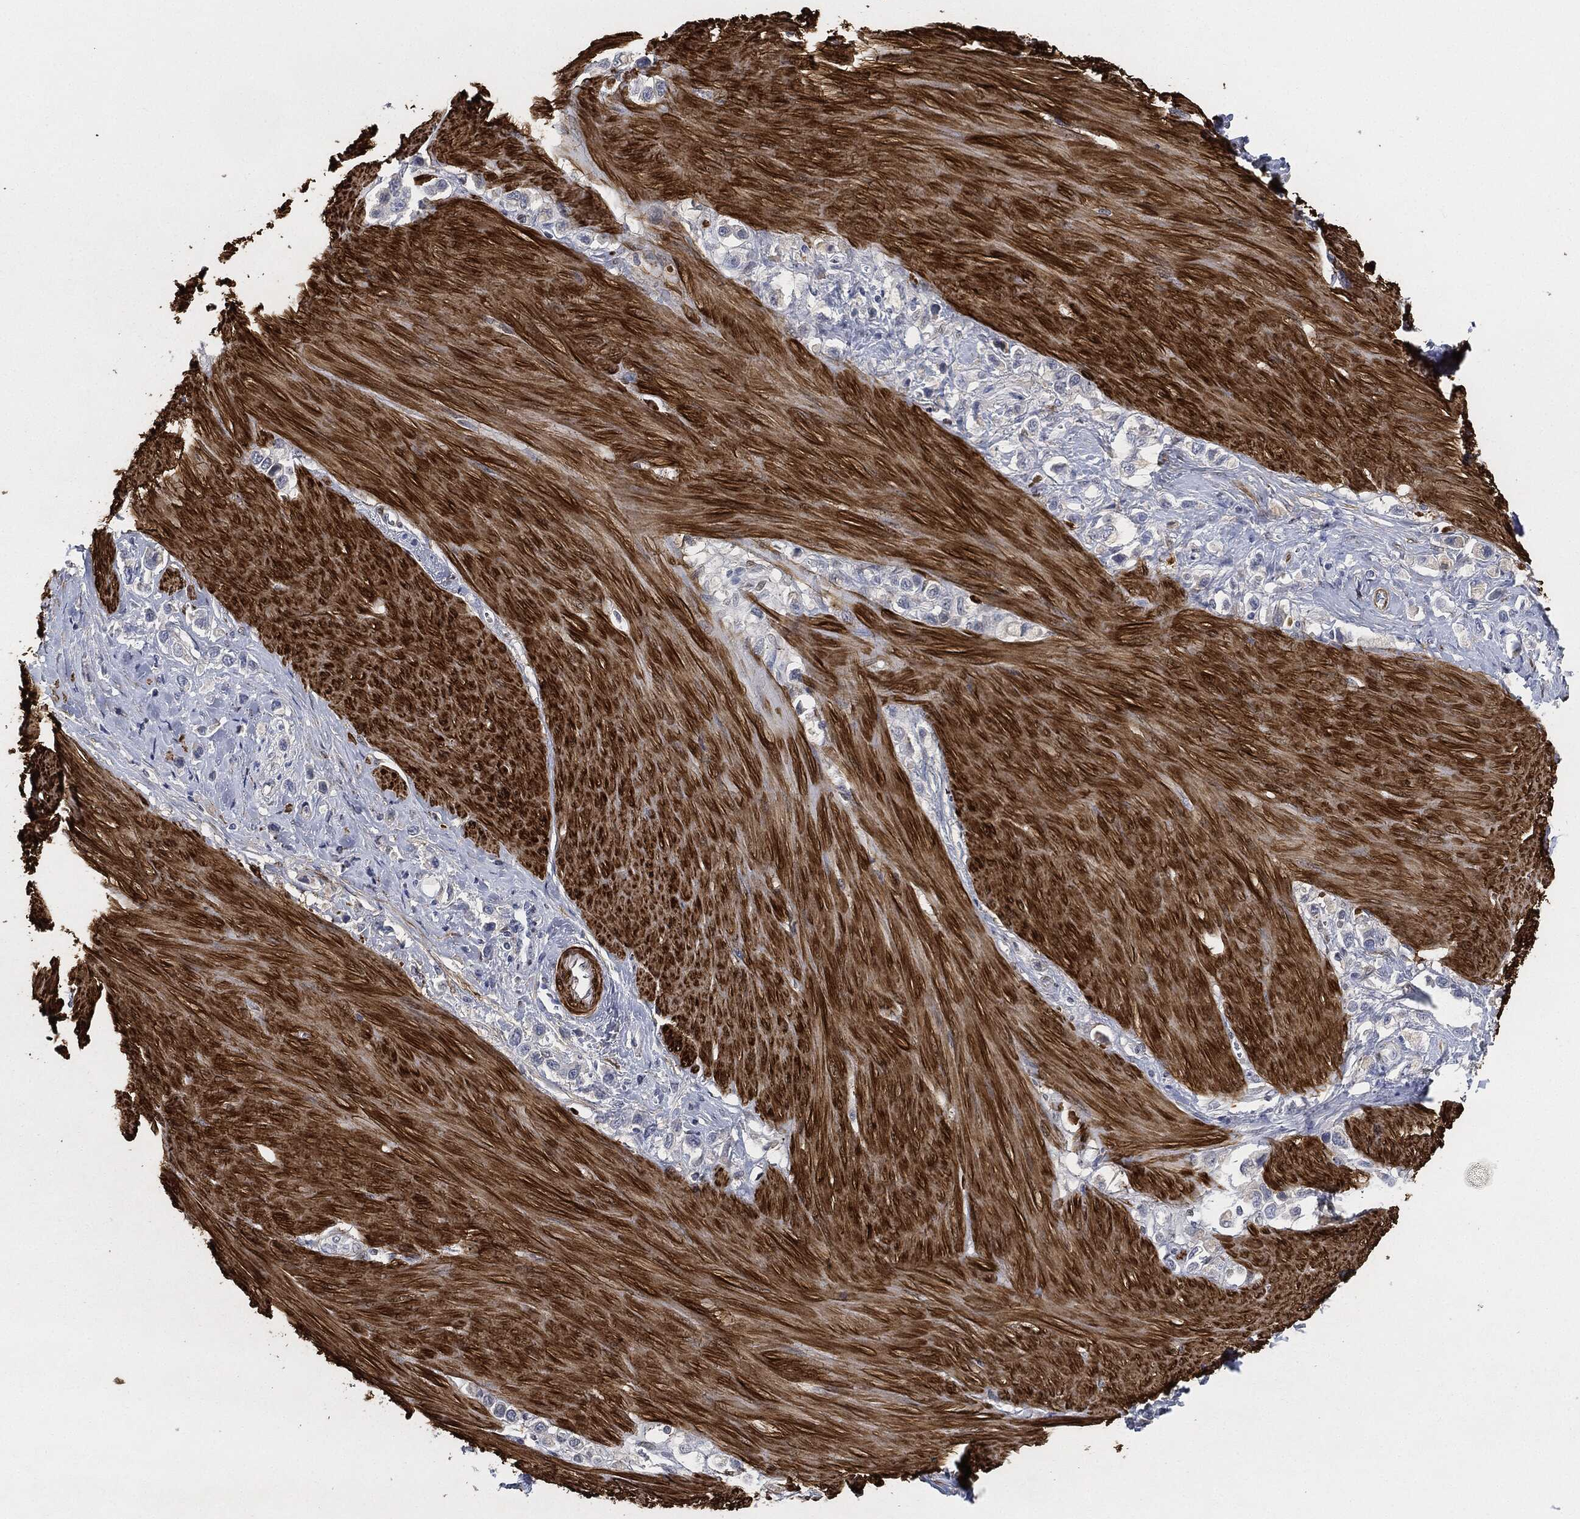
{"staining": {"intensity": "negative", "quantity": "none", "location": "none"}, "tissue": "stomach cancer", "cell_type": "Tumor cells", "image_type": "cancer", "snomed": [{"axis": "morphology", "description": "Normal tissue, NOS"}, {"axis": "morphology", "description": "Adenocarcinoma, NOS"}, {"axis": "morphology", "description": "Adenocarcinoma, High grade"}, {"axis": "topography", "description": "Stomach, upper"}, {"axis": "topography", "description": "Stomach"}], "caption": "High-grade adenocarcinoma (stomach) was stained to show a protein in brown. There is no significant expression in tumor cells.", "gene": "TAGLN", "patient": {"sex": "female", "age": 65}}